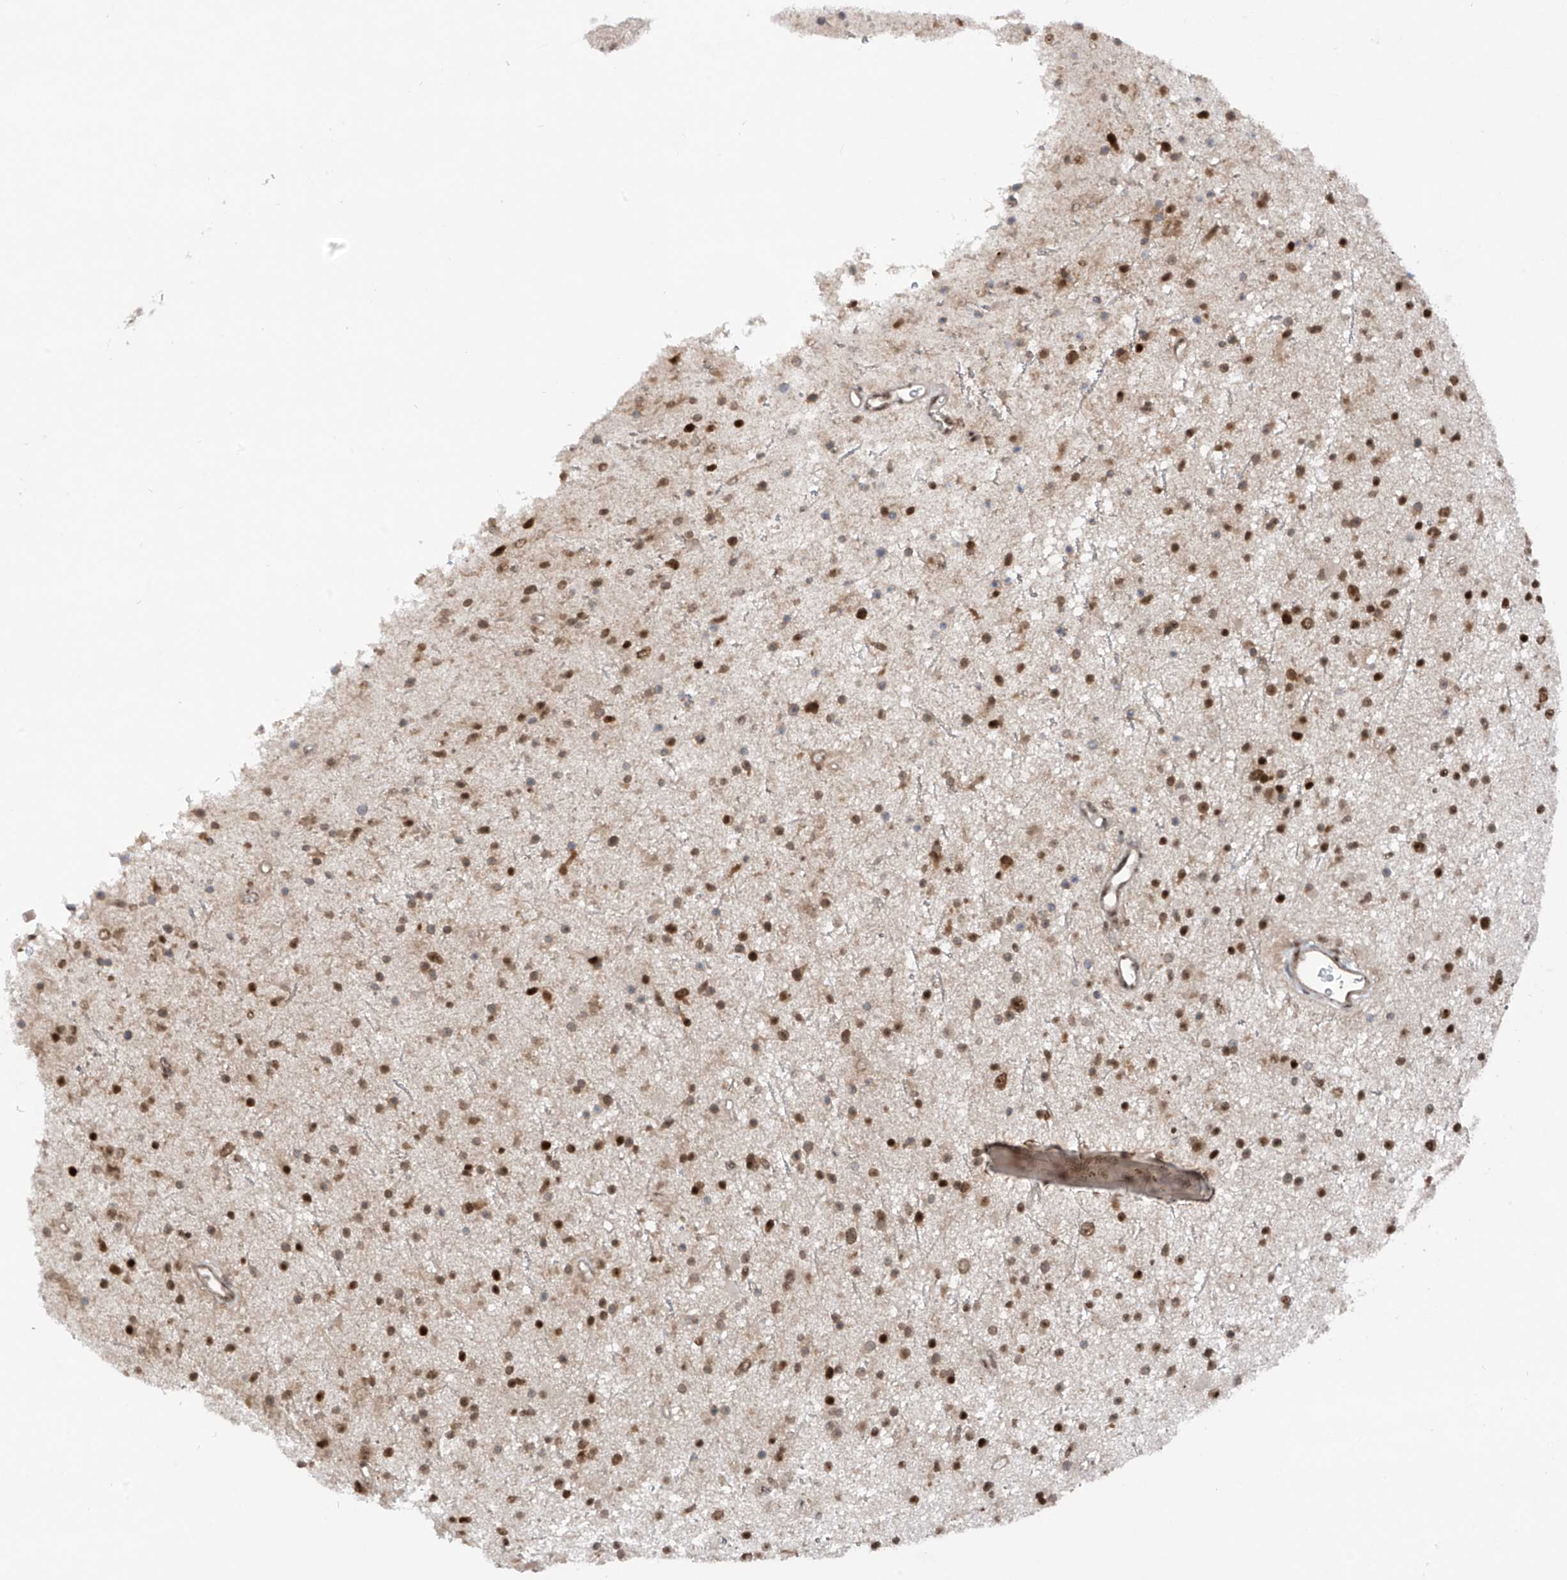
{"staining": {"intensity": "moderate", "quantity": ">75%", "location": "nuclear"}, "tissue": "glioma", "cell_type": "Tumor cells", "image_type": "cancer", "snomed": [{"axis": "morphology", "description": "Glioma, malignant, Low grade"}, {"axis": "topography", "description": "Cerebral cortex"}], "caption": "The histopathology image demonstrates staining of malignant glioma (low-grade), revealing moderate nuclear protein expression (brown color) within tumor cells.", "gene": "REPIN1", "patient": {"sex": "female", "age": 39}}